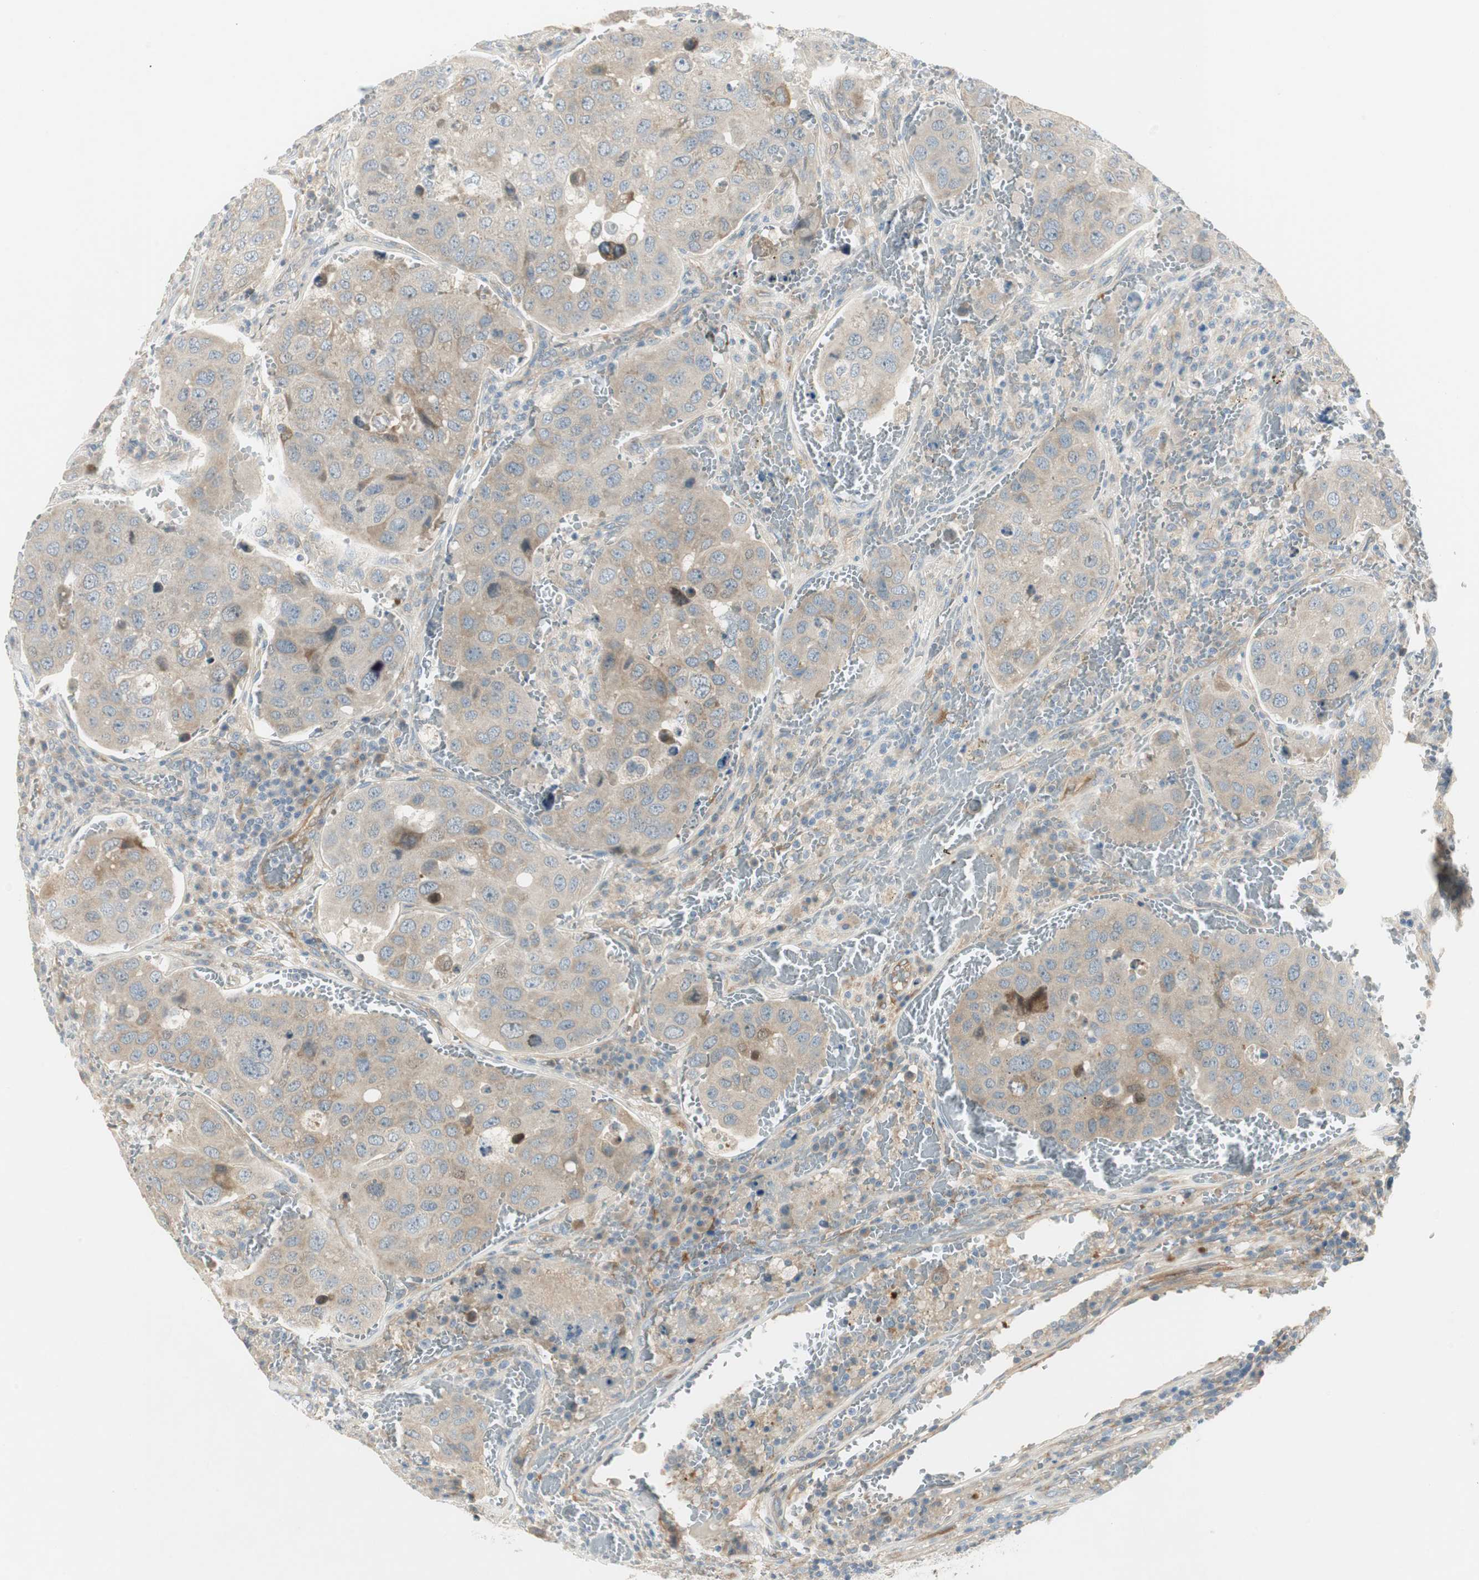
{"staining": {"intensity": "weak", "quantity": "25%-75%", "location": "cytoplasmic/membranous"}, "tissue": "urothelial cancer", "cell_type": "Tumor cells", "image_type": "cancer", "snomed": [{"axis": "morphology", "description": "Urothelial carcinoma, High grade"}, {"axis": "topography", "description": "Lymph node"}, {"axis": "topography", "description": "Urinary bladder"}], "caption": "Immunohistochemical staining of urothelial carcinoma (high-grade) exhibits low levels of weak cytoplasmic/membranous protein positivity in approximately 25%-75% of tumor cells.", "gene": "STON1-GTF2A1L", "patient": {"sex": "male", "age": 51}}